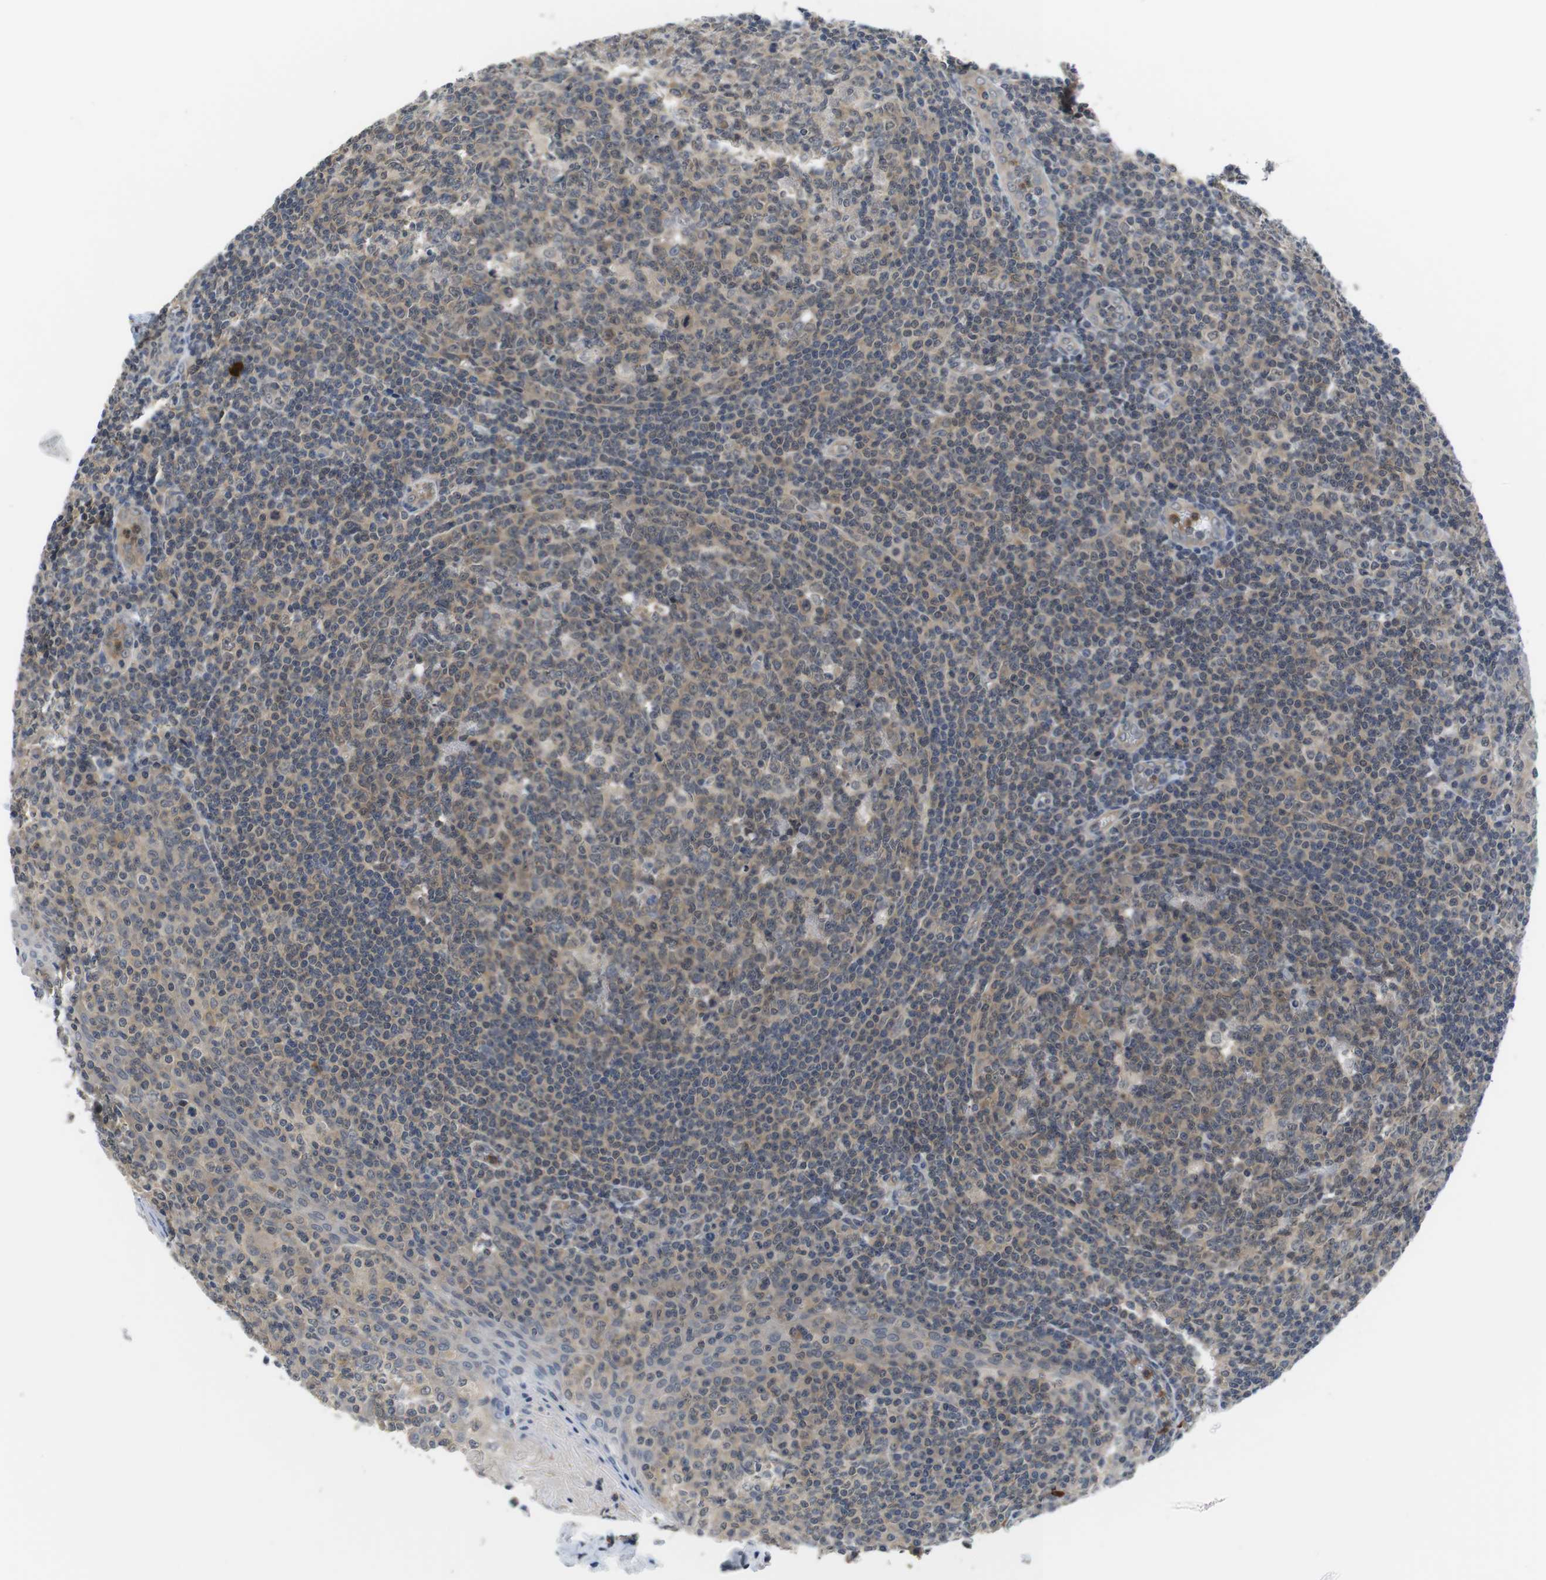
{"staining": {"intensity": "weak", "quantity": ">75%", "location": "cytoplasmic/membranous"}, "tissue": "tonsil", "cell_type": "Germinal center cells", "image_type": "normal", "snomed": [{"axis": "morphology", "description": "Normal tissue, NOS"}, {"axis": "topography", "description": "Tonsil"}], "caption": "DAB immunohistochemical staining of normal tonsil exhibits weak cytoplasmic/membranous protein expression in approximately >75% of germinal center cells.", "gene": "FADD", "patient": {"sex": "male", "age": 31}}